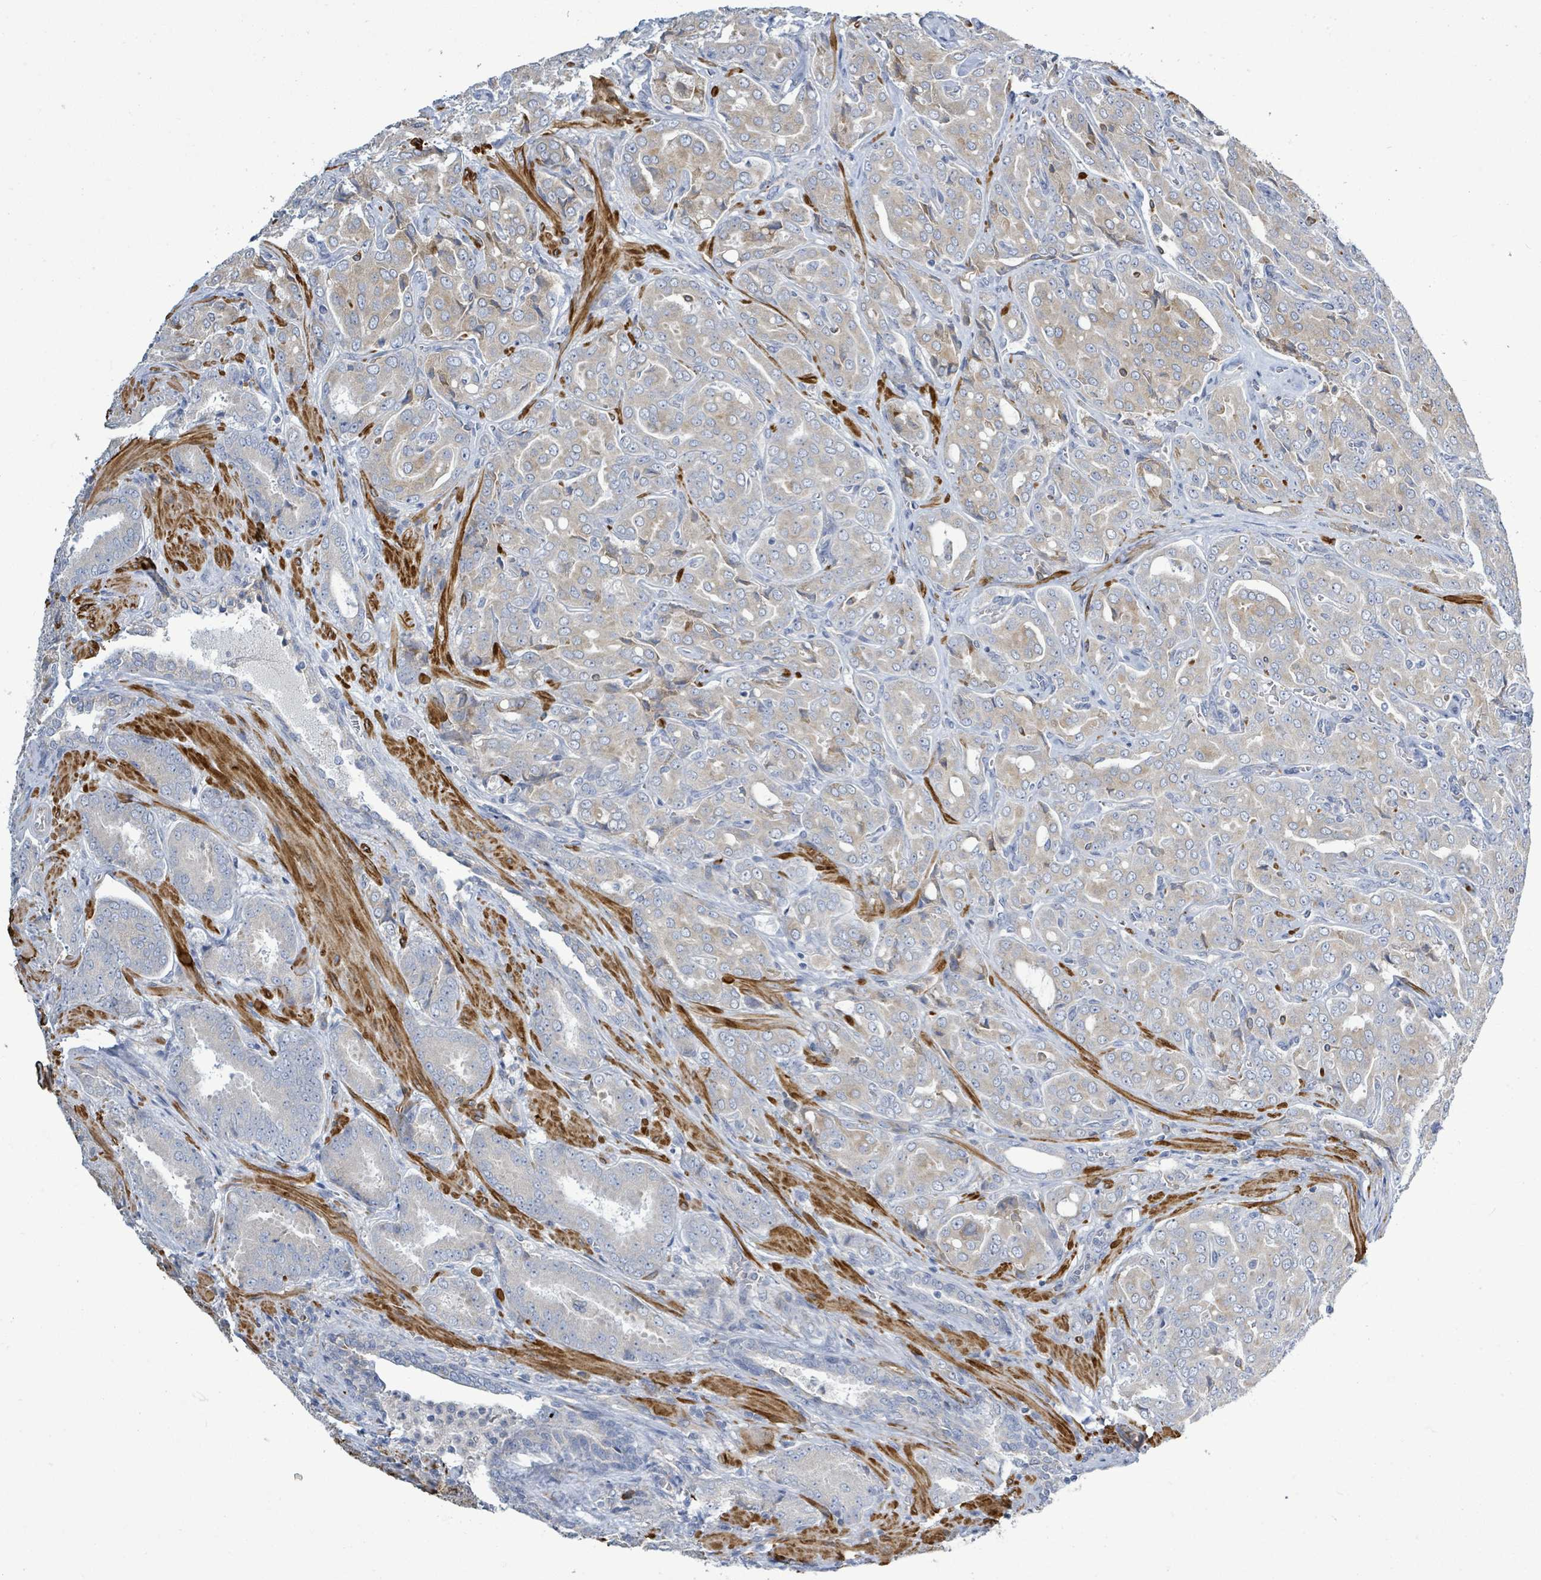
{"staining": {"intensity": "weak", "quantity": "25%-75%", "location": "cytoplasmic/membranous"}, "tissue": "prostate cancer", "cell_type": "Tumor cells", "image_type": "cancer", "snomed": [{"axis": "morphology", "description": "Adenocarcinoma, High grade"}, {"axis": "topography", "description": "Prostate"}], "caption": "Adenocarcinoma (high-grade) (prostate) stained for a protein (brown) demonstrates weak cytoplasmic/membranous positive staining in about 25%-75% of tumor cells.", "gene": "SIRPB1", "patient": {"sex": "male", "age": 68}}